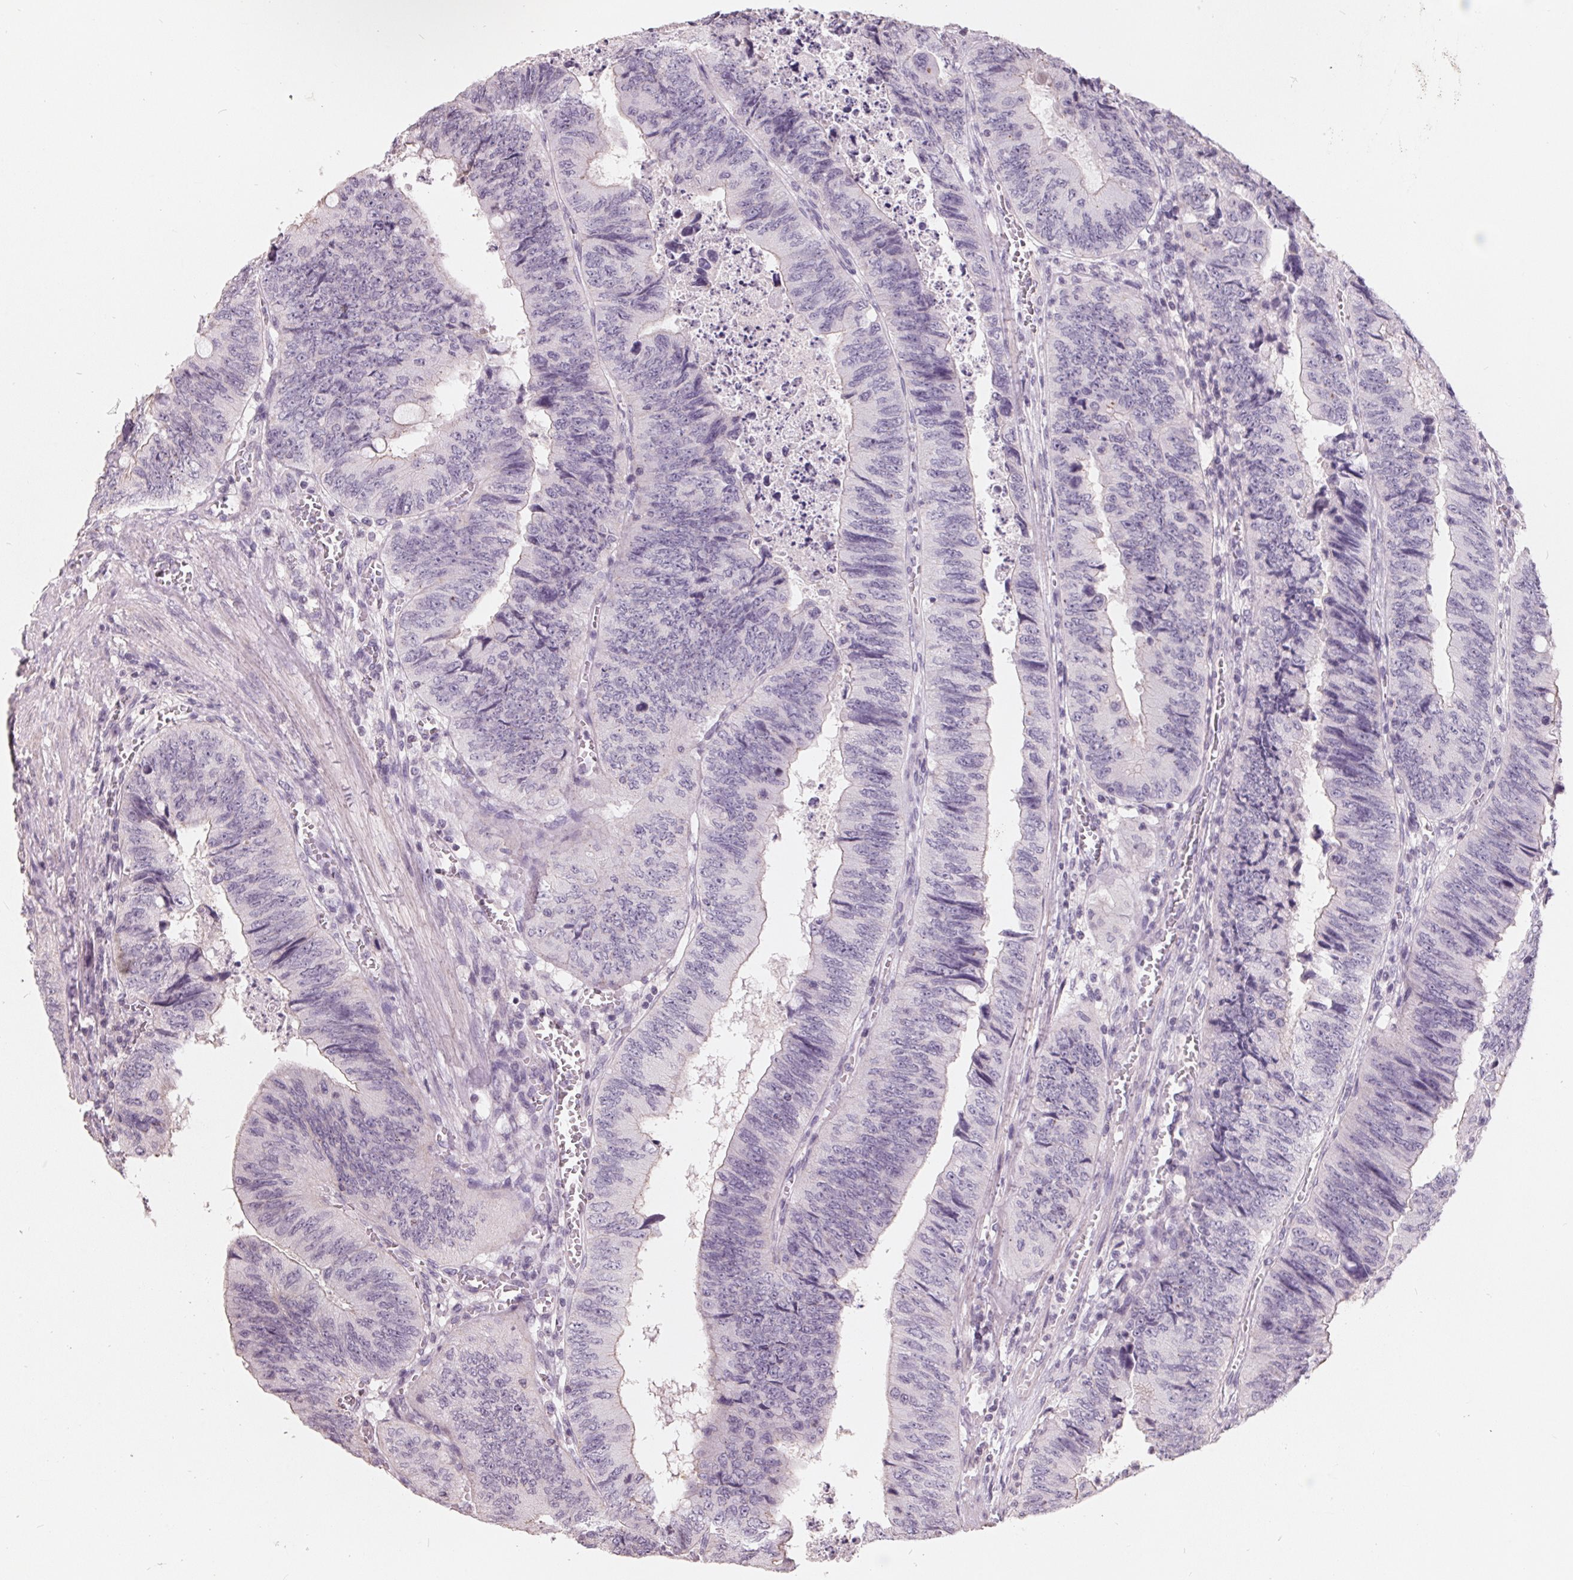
{"staining": {"intensity": "negative", "quantity": "none", "location": "none"}, "tissue": "colorectal cancer", "cell_type": "Tumor cells", "image_type": "cancer", "snomed": [{"axis": "morphology", "description": "Adenocarcinoma, NOS"}, {"axis": "topography", "description": "Colon"}], "caption": "Tumor cells show no significant staining in colorectal cancer (adenocarcinoma).", "gene": "FTCD", "patient": {"sex": "female", "age": 84}}